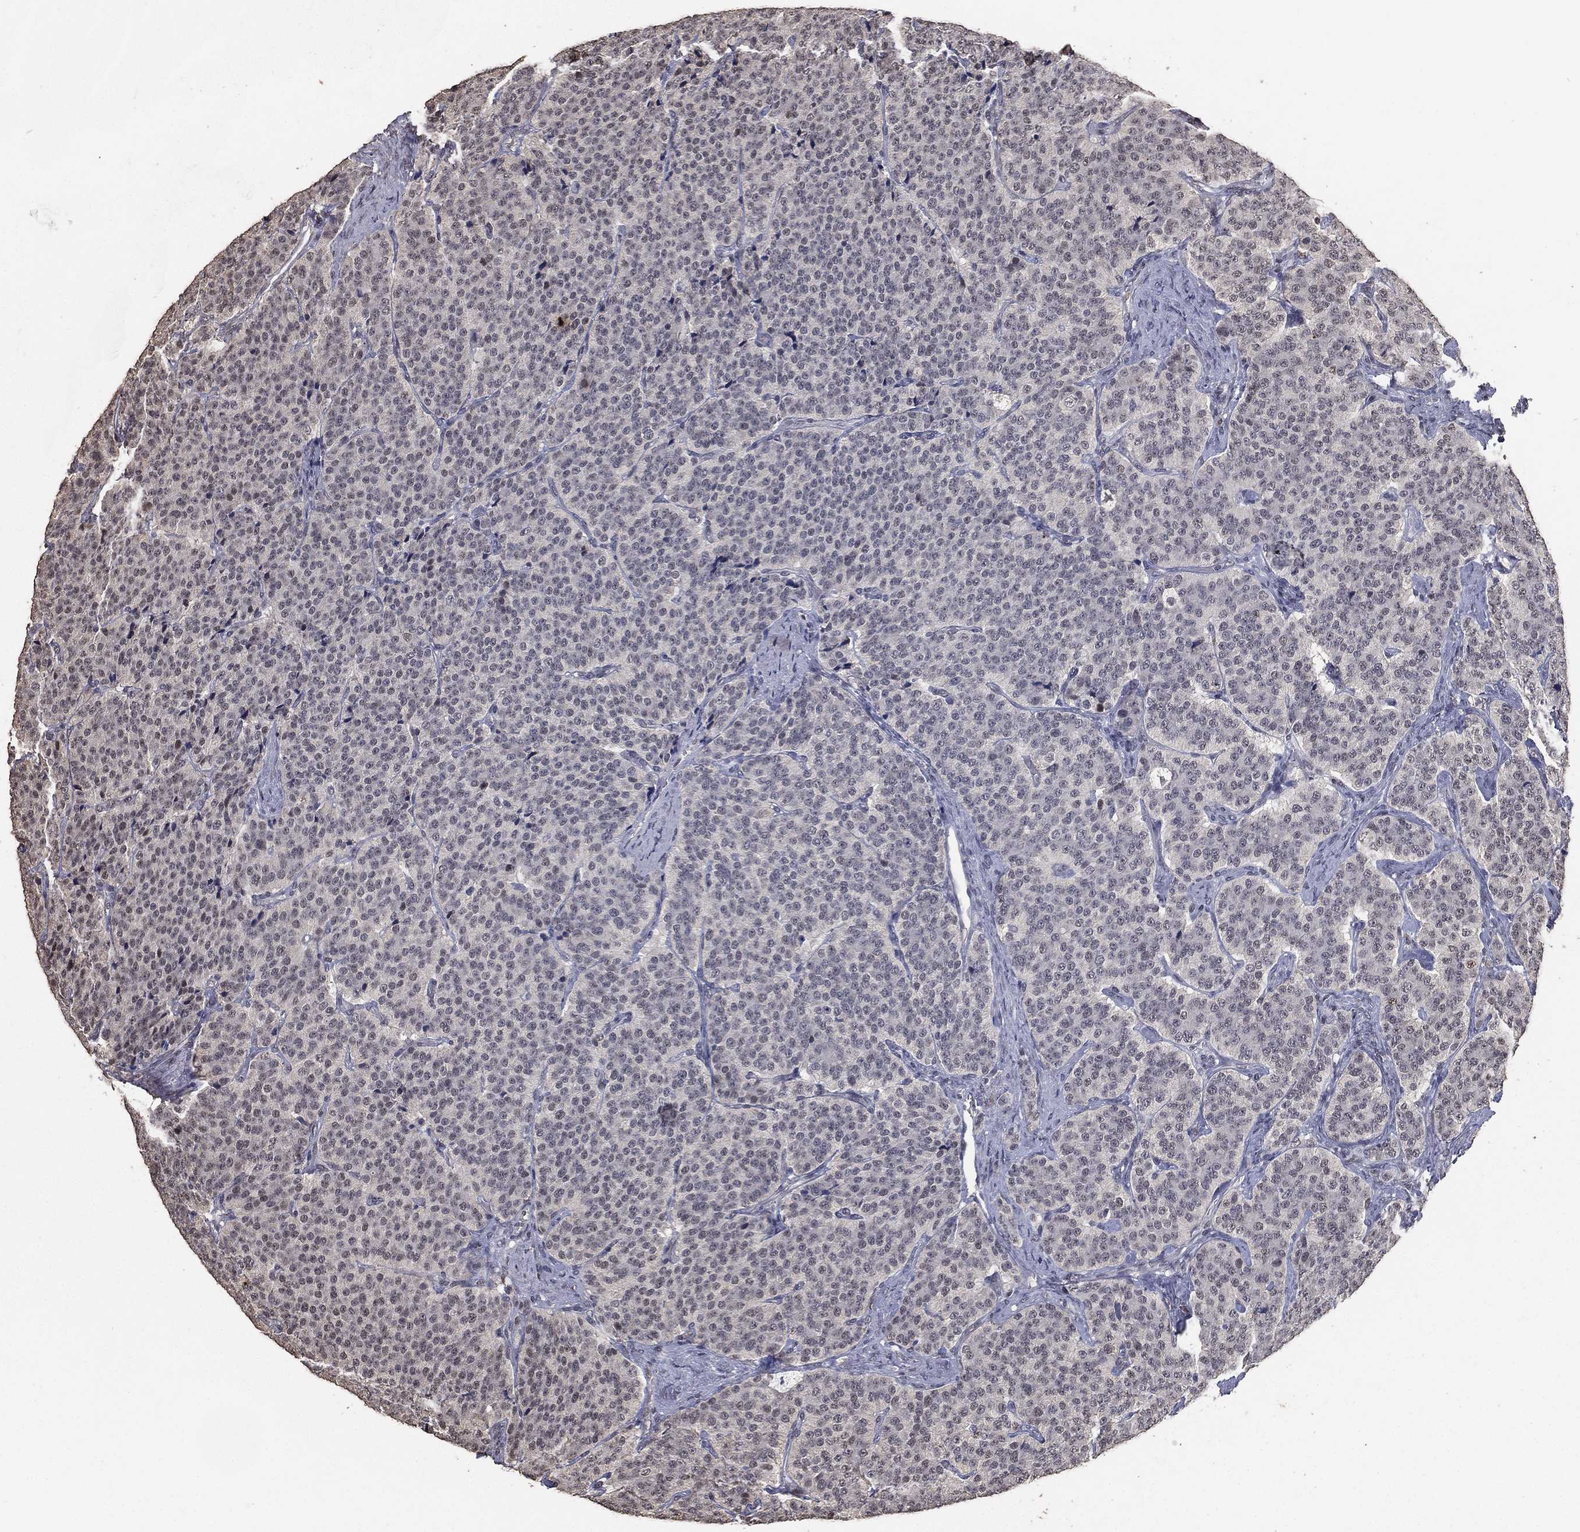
{"staining": {"intensity": "negative", "quantity": "none", "location": "none"}, "tissue": "carcinoid", "cell_type": "Tumor cells", "image_type": "cancer", "snomed": [{"axis": "morphology", "description": "Carcinoid, malignant, NOS"}, {"axis": "topography", "description": "Small intestine"}], "caption": "High power microscopy image of an immunohistochemistry (IHC) image of carcinoid (malignant), revealing no significant staining in tumor cells.", "gene": "DSG1", "patient": {"sex": "female", "age": 58}}